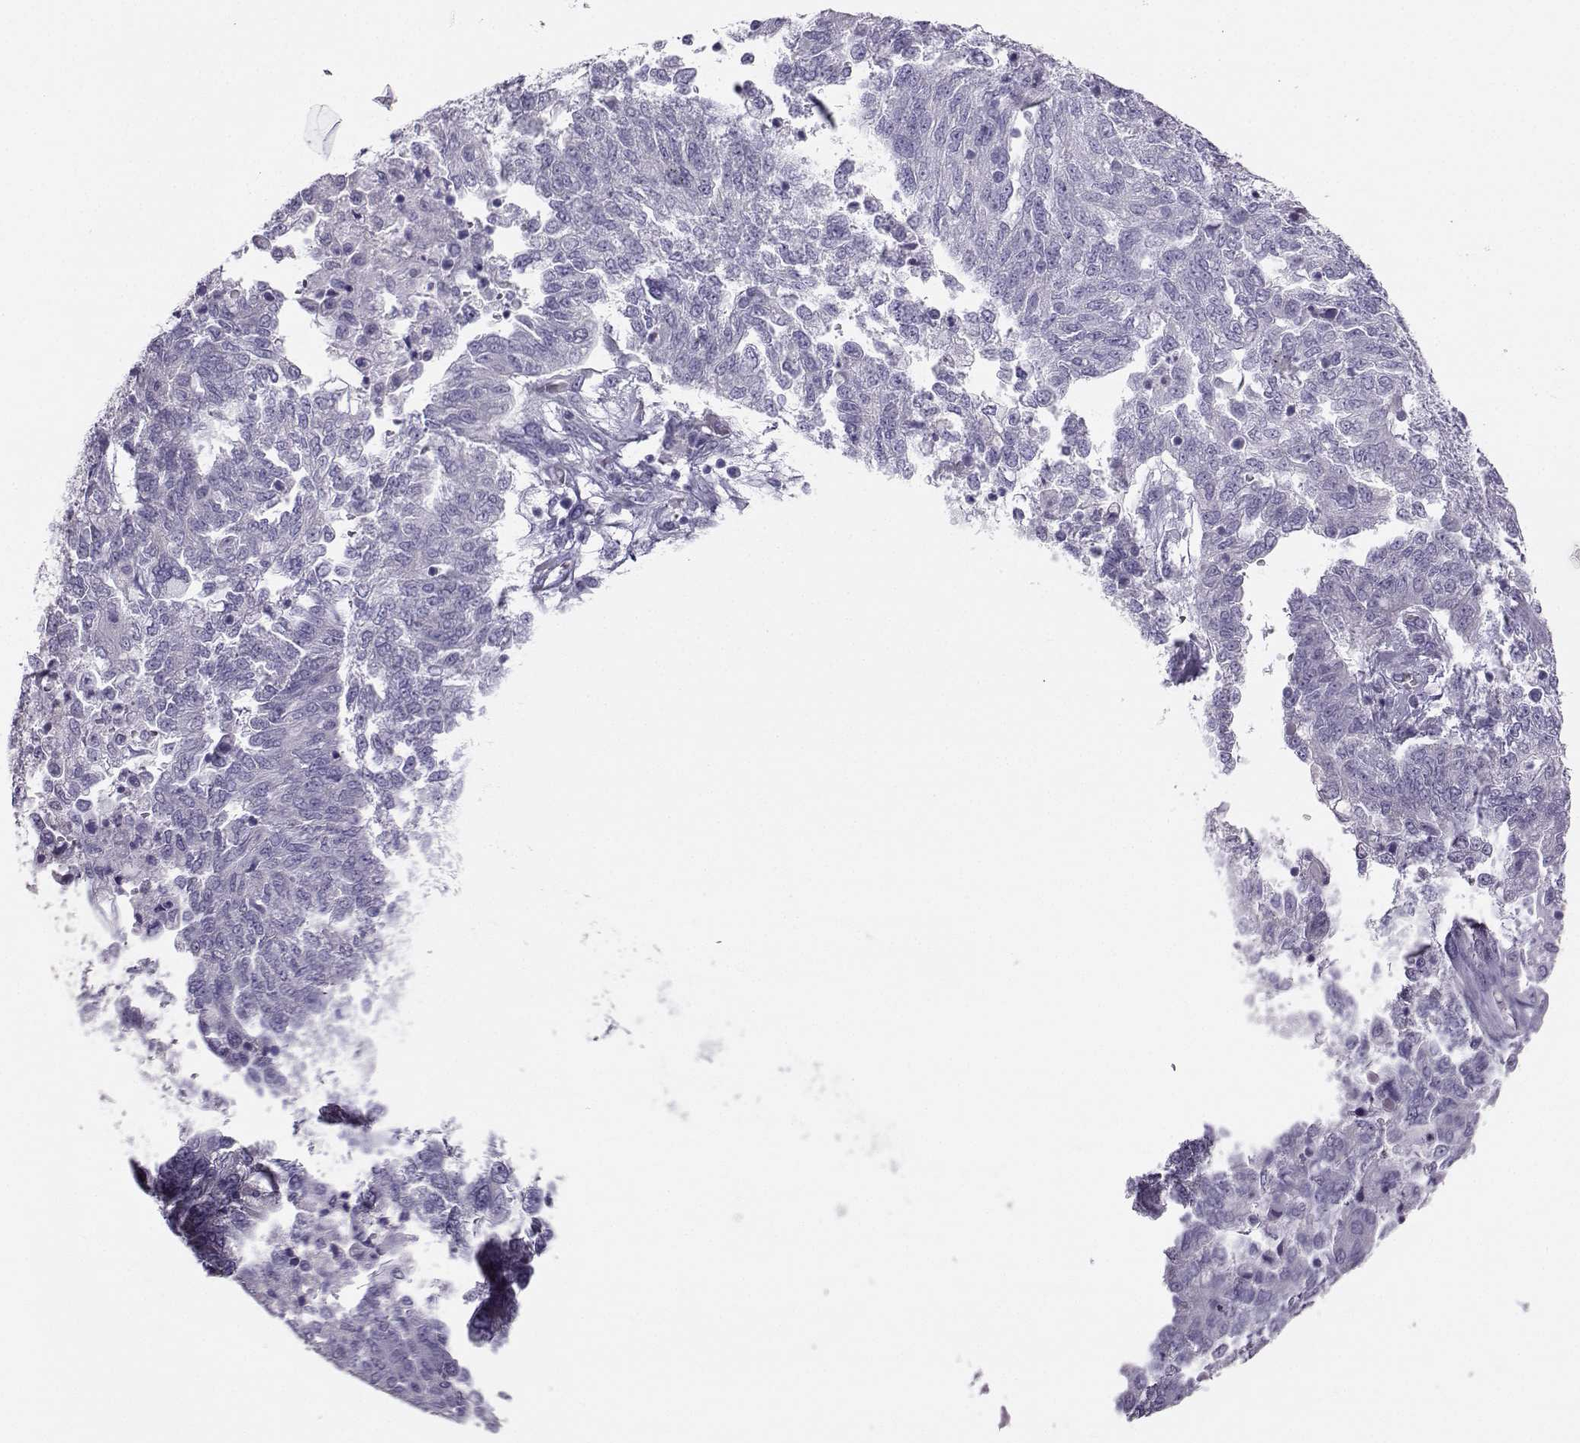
{"staining": {"intensity": "negative", "quantity": "none", "location": "none"}, "tissue": "ovarian cancer", "cell_type": "Tumor cells", "image_type": "cancer", "snomed": [{"axis": "morphology", "description": "Cystadenocarcinoma, serous, NOS"}, {"axis": "topography", "description": "Ovary"}], "caption": "Tumor cells show no significant staining in serous cystadenocarcinoma (ovarian).", "gene": "AVP", "patient": {"sex": "female", "age": 67}}